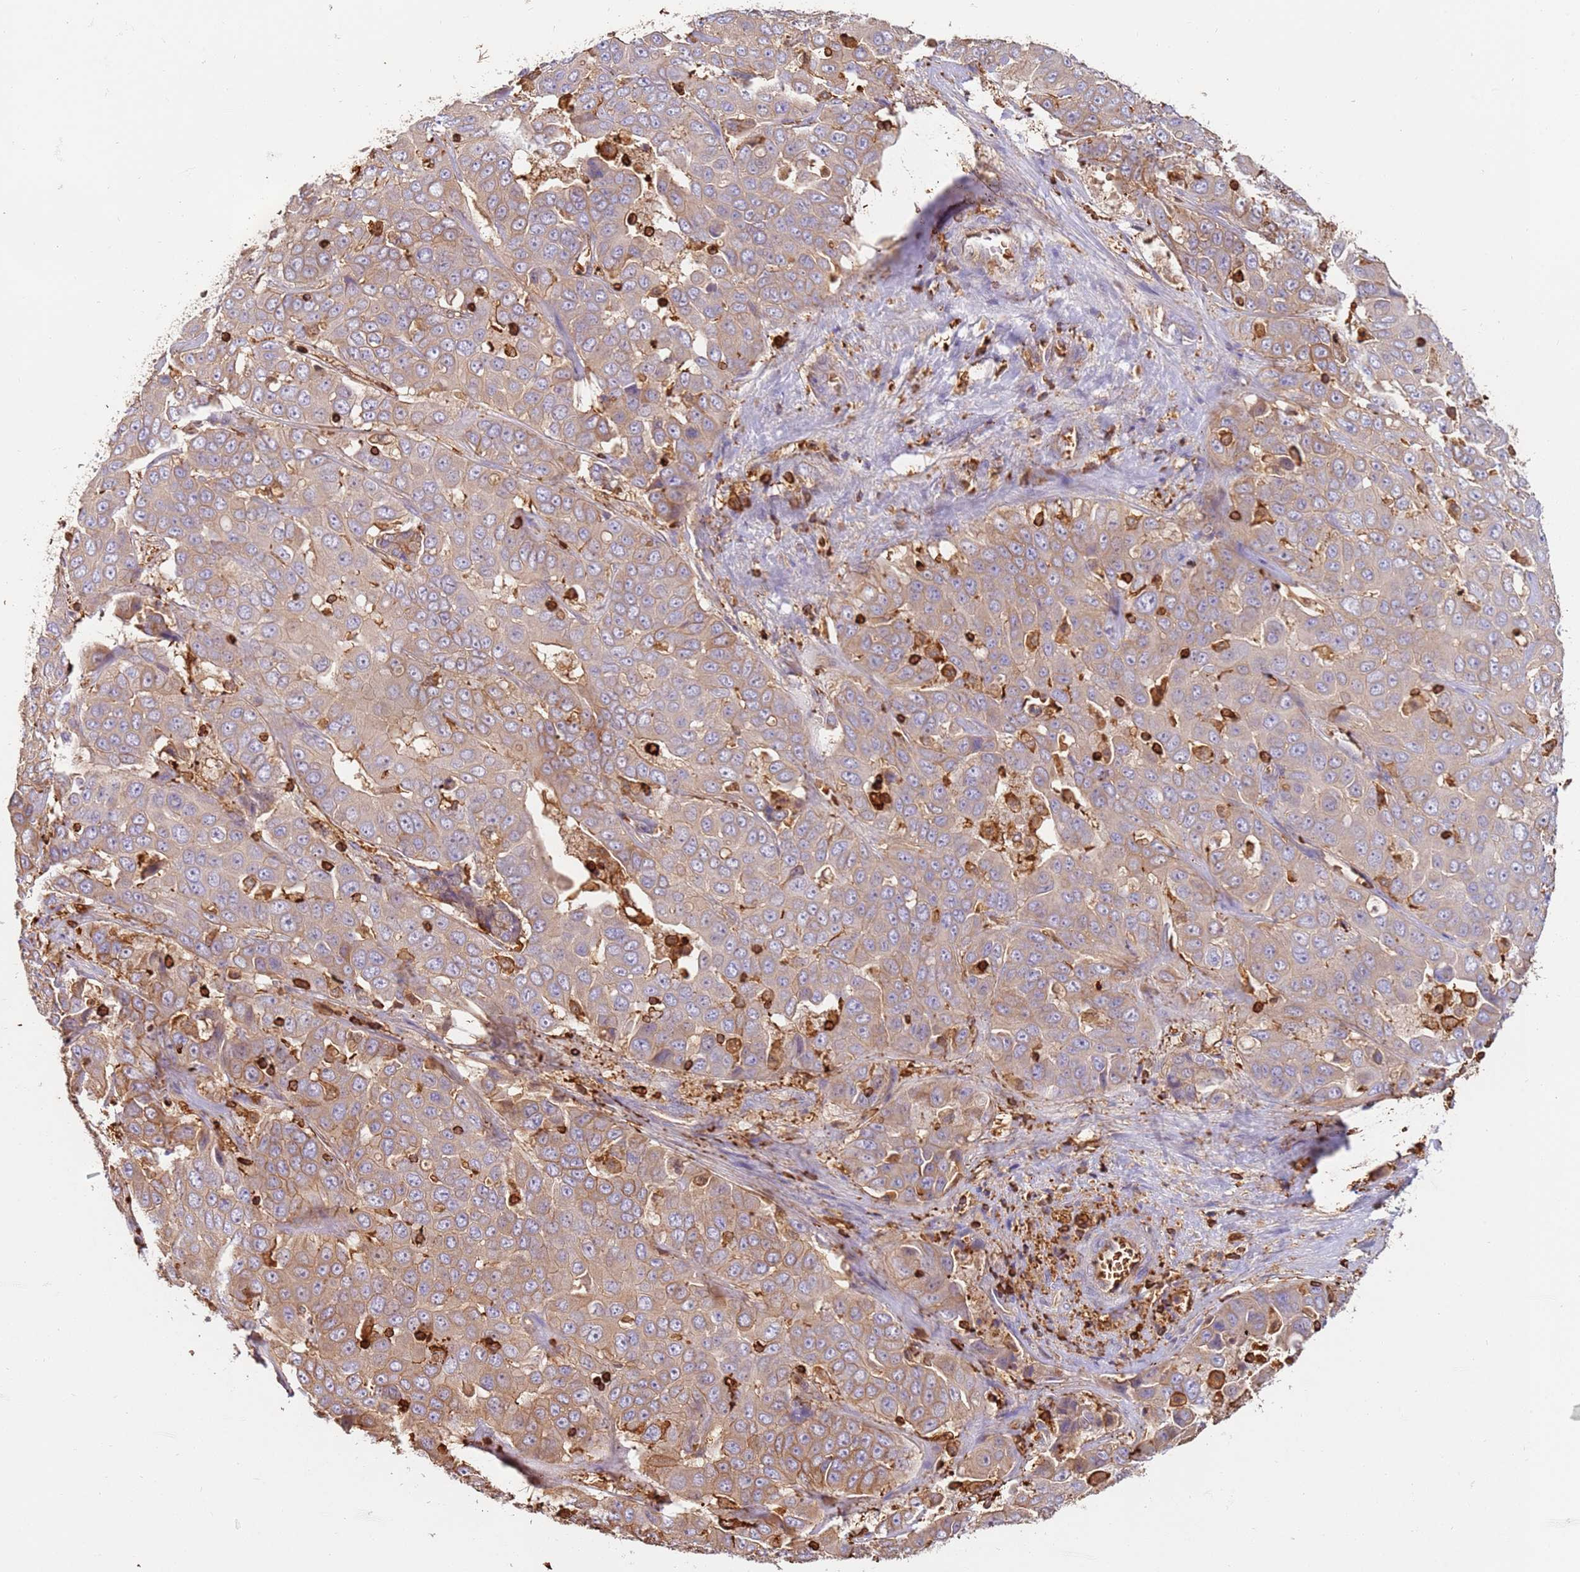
{"staining": {"intensity": "moderate", "quantity": "<25%", "location": "cytoplasmic/membranous"}, "tissue": "liver cancer", "cell_type": "Tumor cells", "image_type": "cancer", "snomed": [{"axis": "morphology", "description": "Cholangiocarcinoma"}, {"axis": "topography", "description": "Liver"}], "caption": "Immunohistochemical staining of human liver cancer (cholangiocarcinoma) displays low levels of moderate cytoplasmic/membranous protein positivity in approximately <25% of tumor cells.", "gene": "OR6P1", "patient": {"sex": "female", "age": 52}}